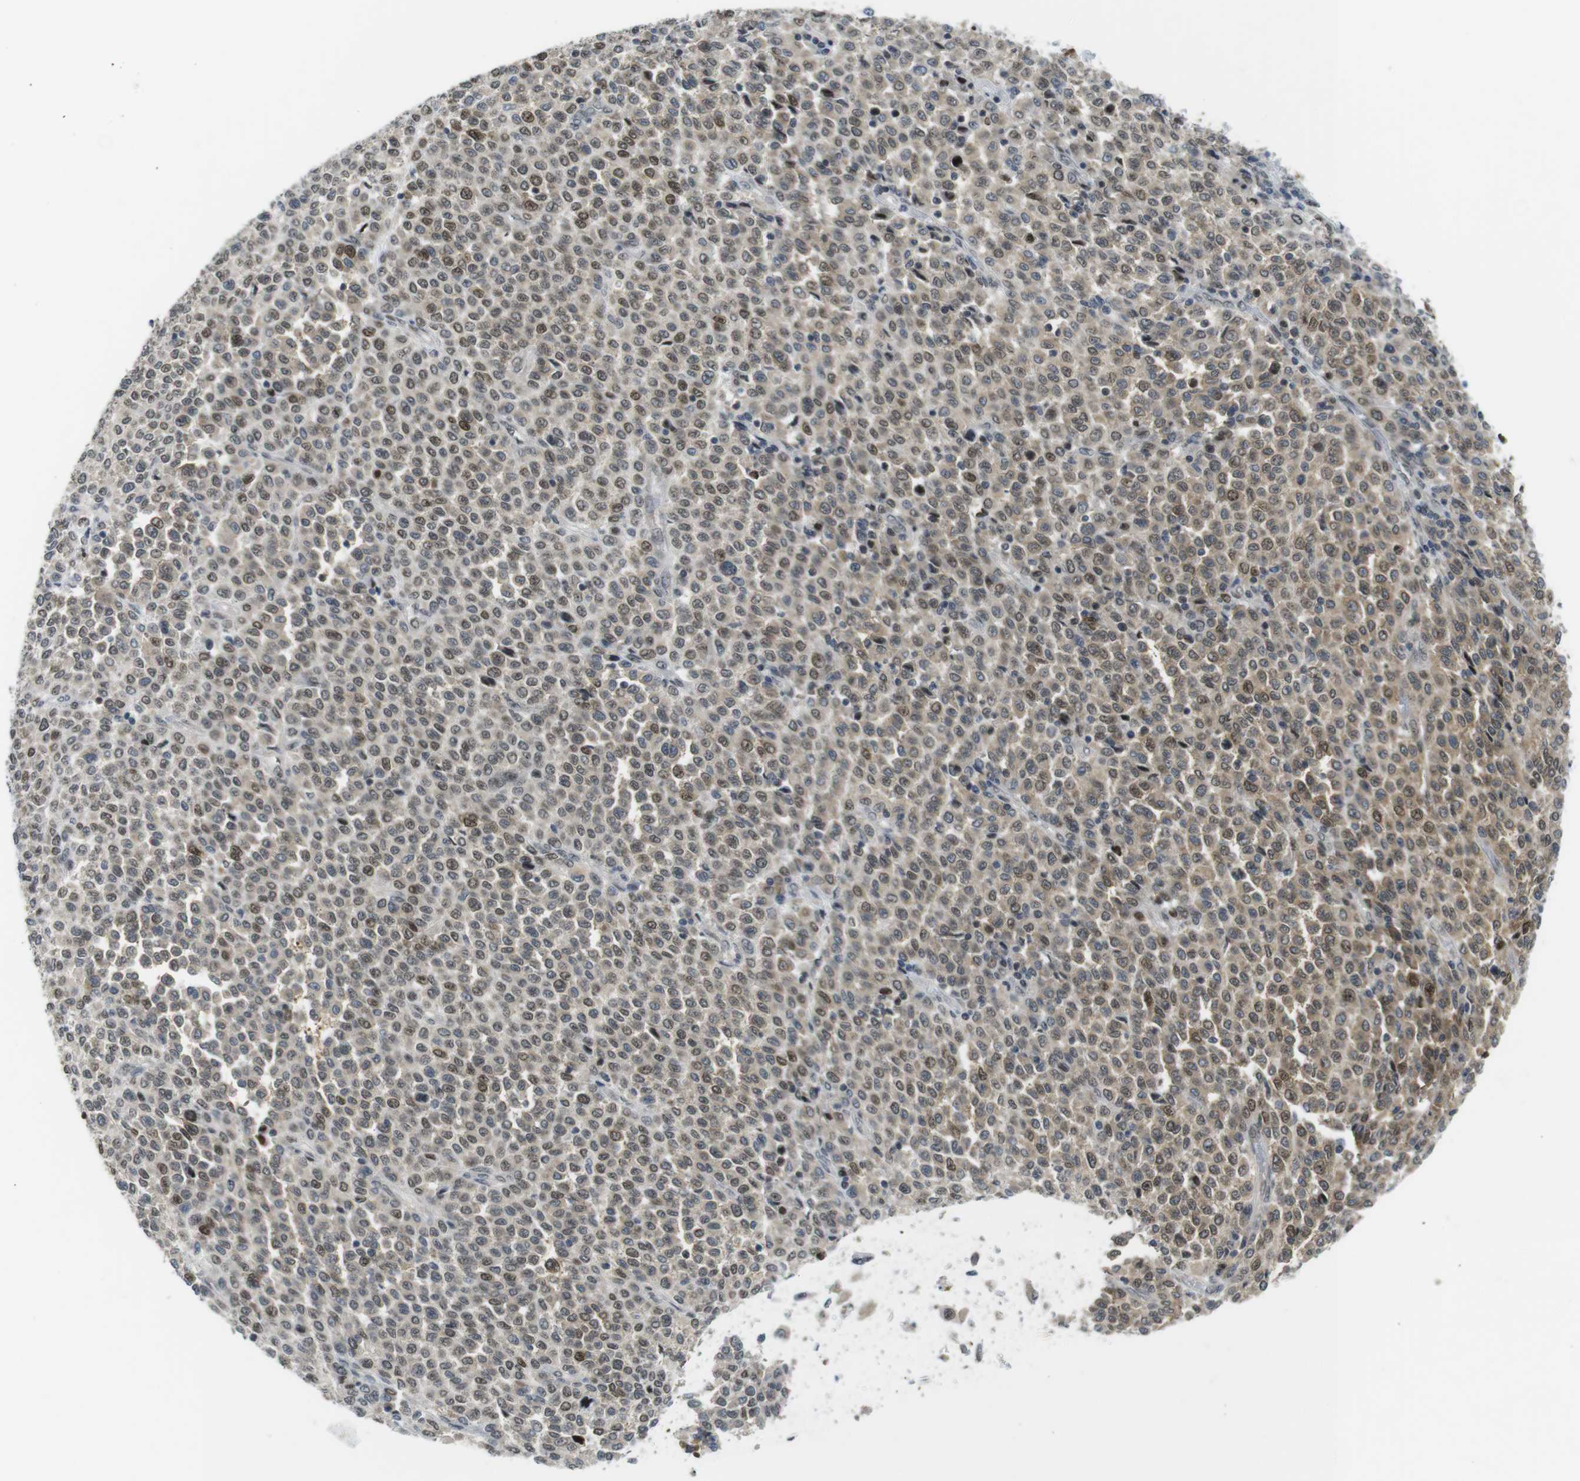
{"staining": {"intensity": "moderate", "quantity": ">75%", "location": "cytoplasmic/membranous,nuclear"}, "tissue": "melanoma", "cell_type": "Tumor cells", "image_type": "cancer", "snomed": [{"axis": "morphology", "description": "Malignant melanoma, Metastatic site"}, {"axis": "topography", "description": "Pancreas"}], "caption": "Malignant melanoma (metastatic site) stained with IHC exhibits moderate cytoplasmic/membranous and nuclear staining in about >75% of tumor cells. (DAB (3,3'-diaminobenzidine) = brown stain, brightfield microscopy at high magnification).", "gene": "RCC1", "patient": {"sex": "female", "age": 30}}